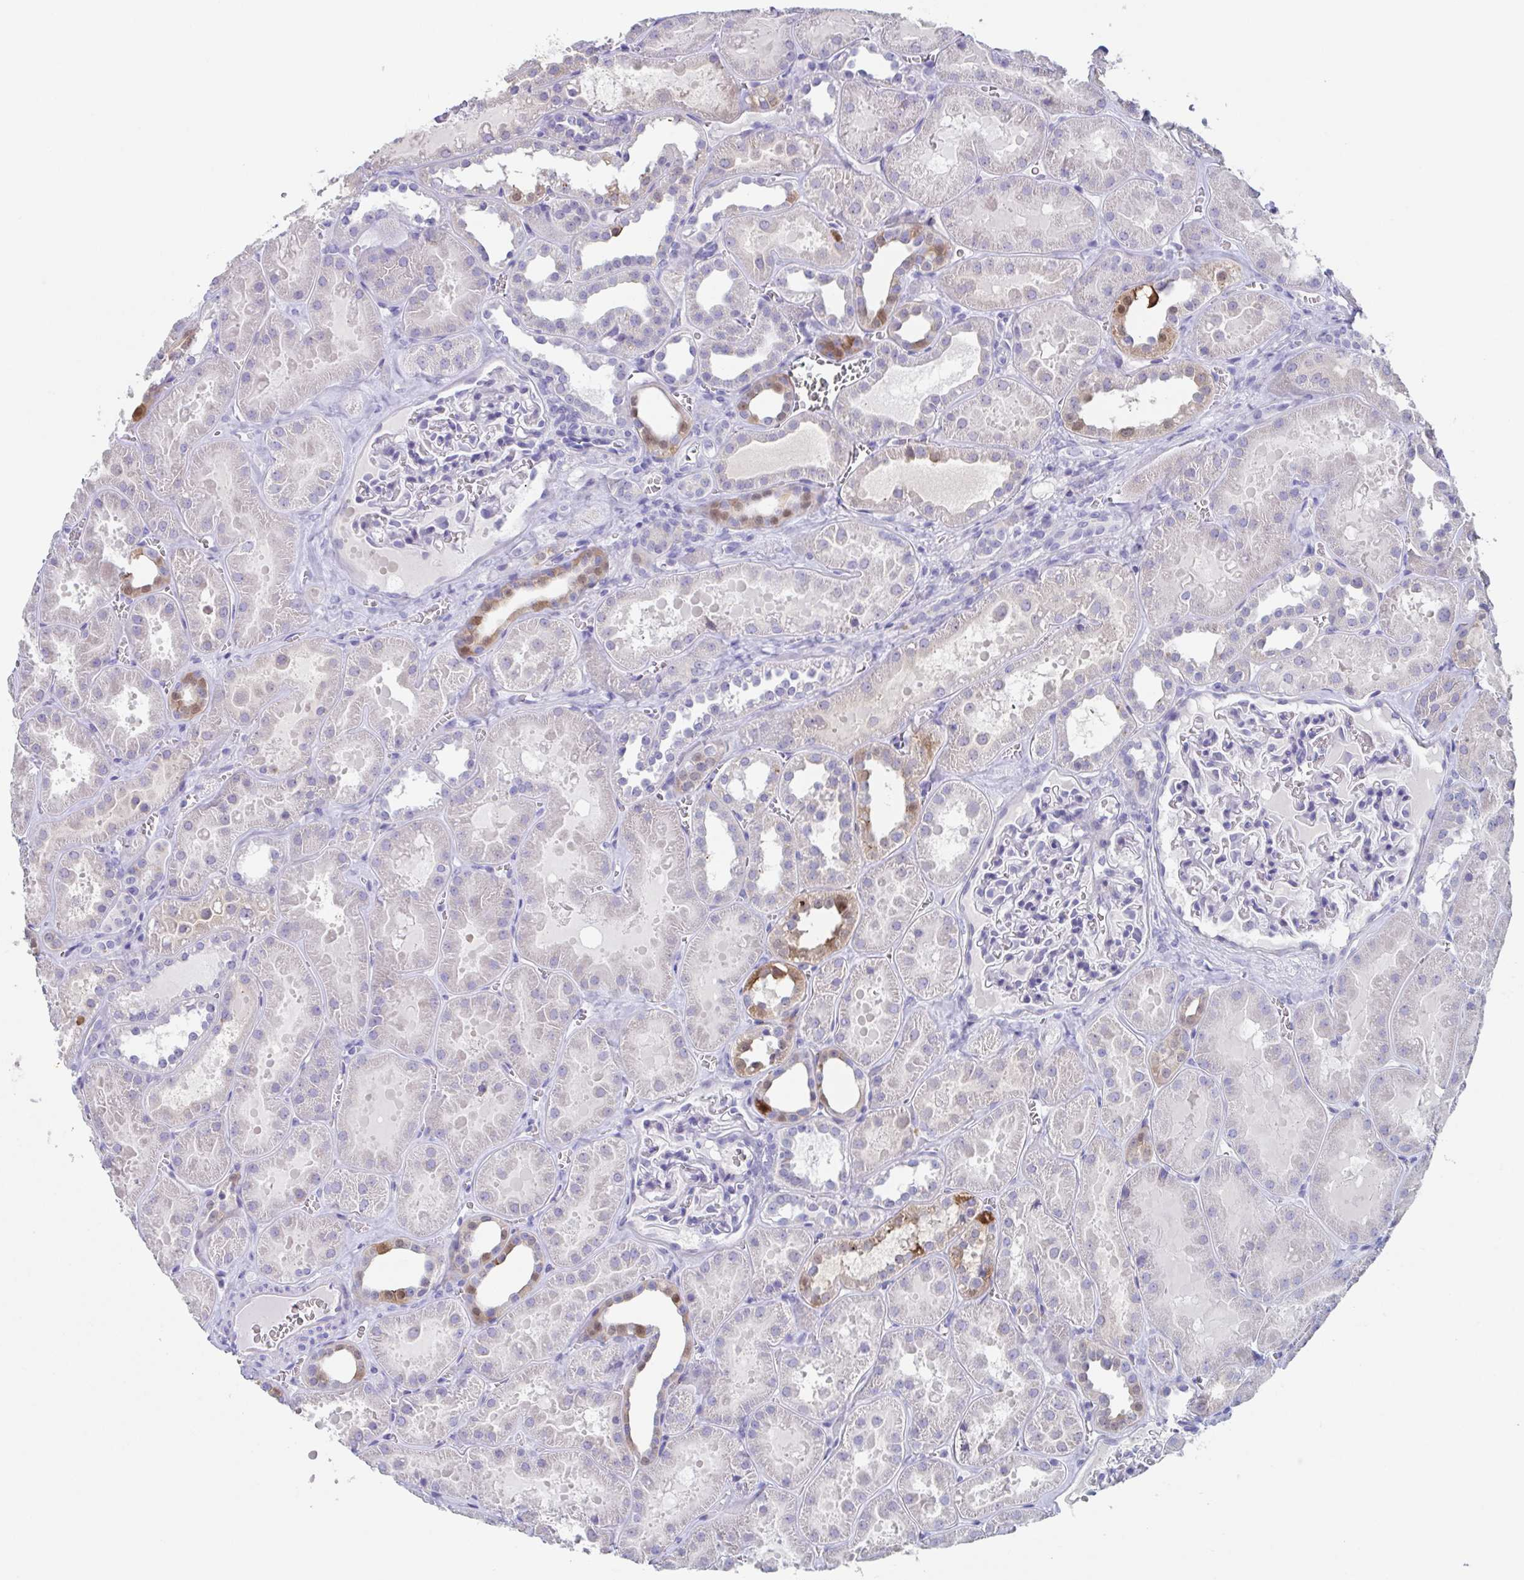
{"staining": {"intensity": "negative", "quantity": "none", "location": "none"}, "tissue": "kidney", "cell_type": "Cells in glomeruli", "image_type": "normal", "snomed": [{"axis": "morphology", "description": "Normal tissue, NOS"}, {"axis": "topography", "description": "Kidney"}], "caption": "The micrograph shows no significant expression in cells in glomeruli of kidney.", "gene": "NOXRED1", "patient": {"sex": "female", "age": 41}}